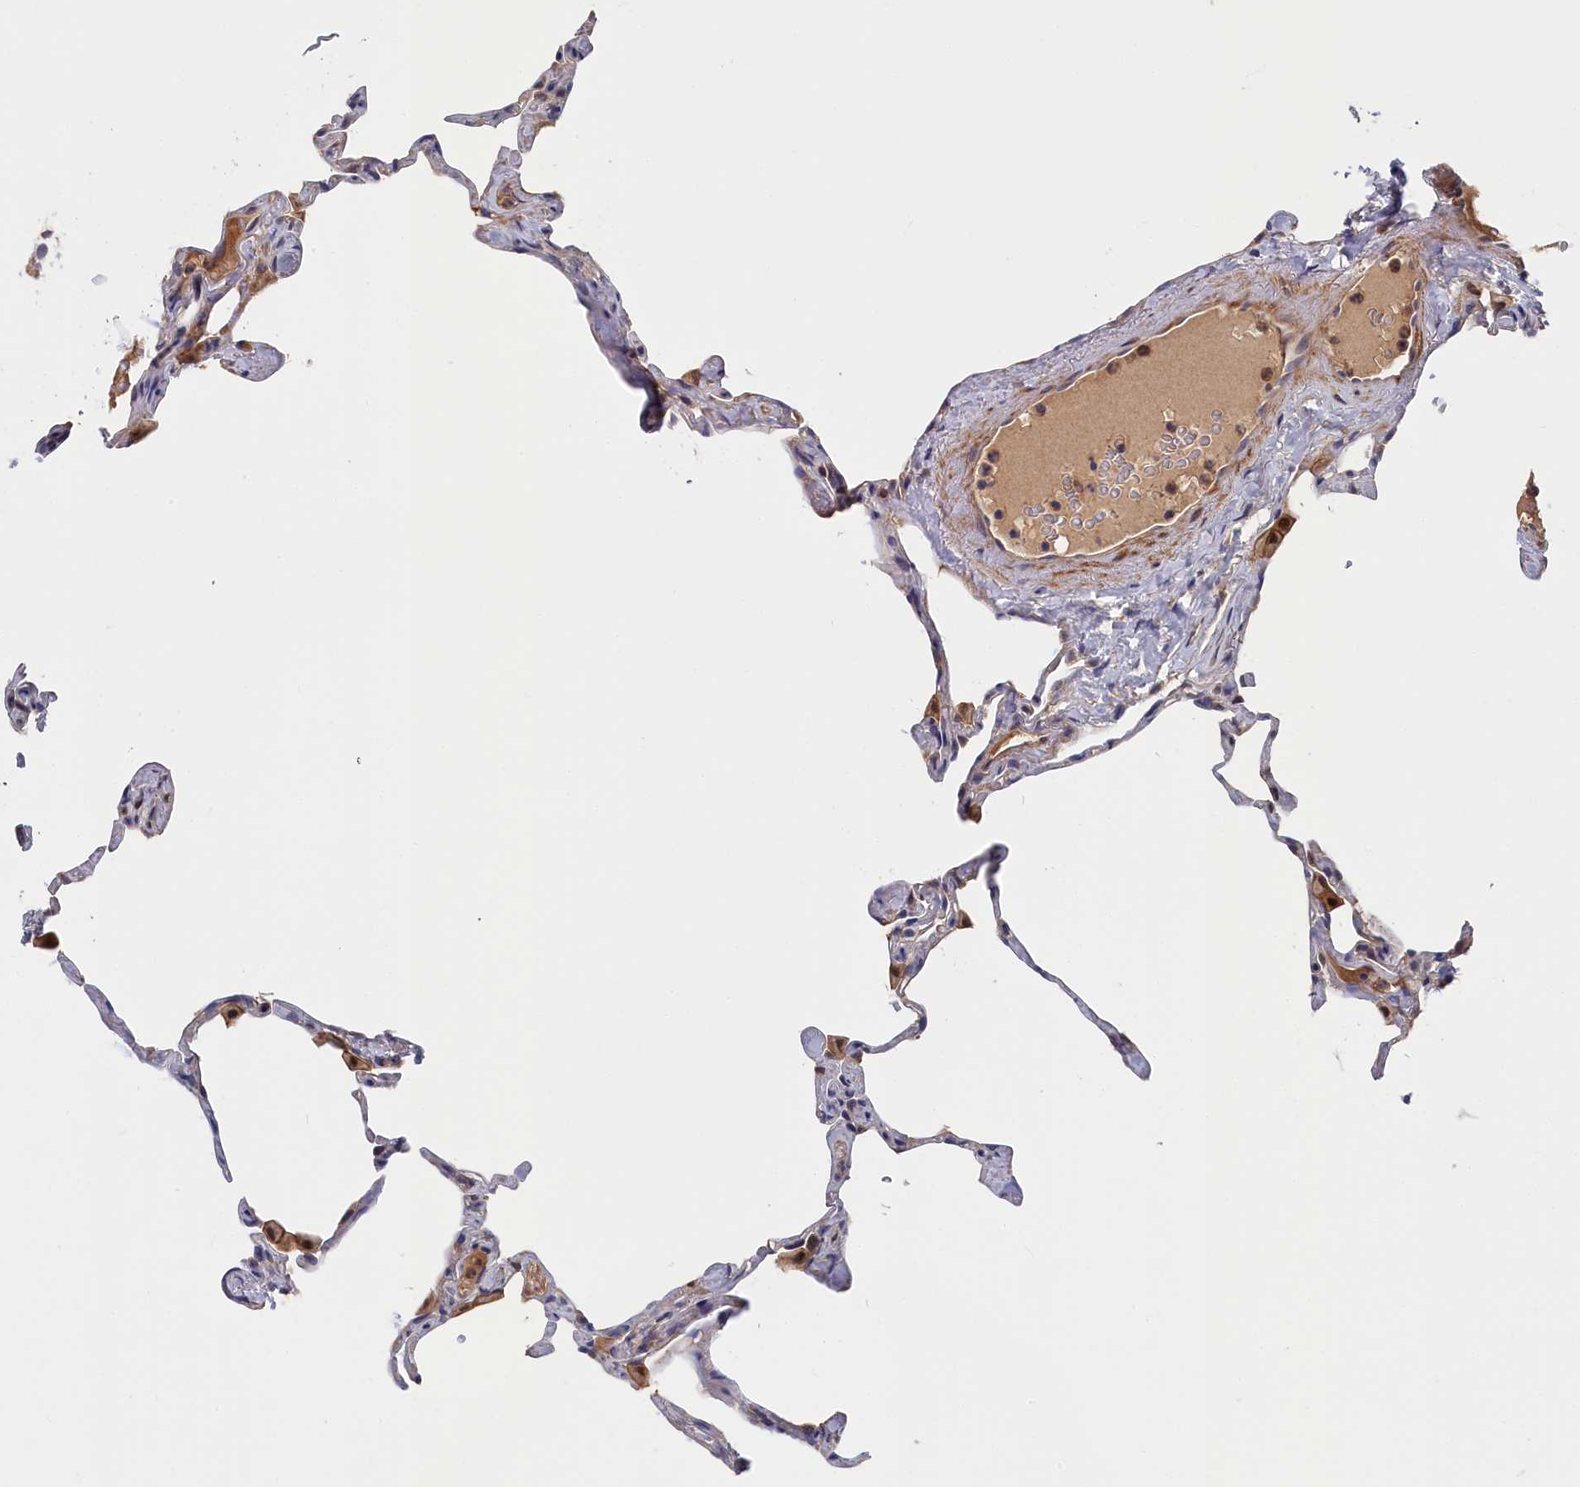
{"staining": {"intensity": "weak", "quantity": "25%-75%", "location": "cytoplasmic/membranous"}, "tissue": "lung", "cell_type": "Alveolar cells", "image_type": "normal", "snomed": [{"axis": "morphology", "description": "Normal tissue, NOS"}, {"axis": "topography", "description": "Lung"}], "caption": "Brown immunohistochemical staining in benign lung demonstrates weak cytoplasmic/membranous positivity in about 25%-75% of alveolar cells.", "gene": "CYB5D2", "patient": {"sex": "male", "age": 65}}